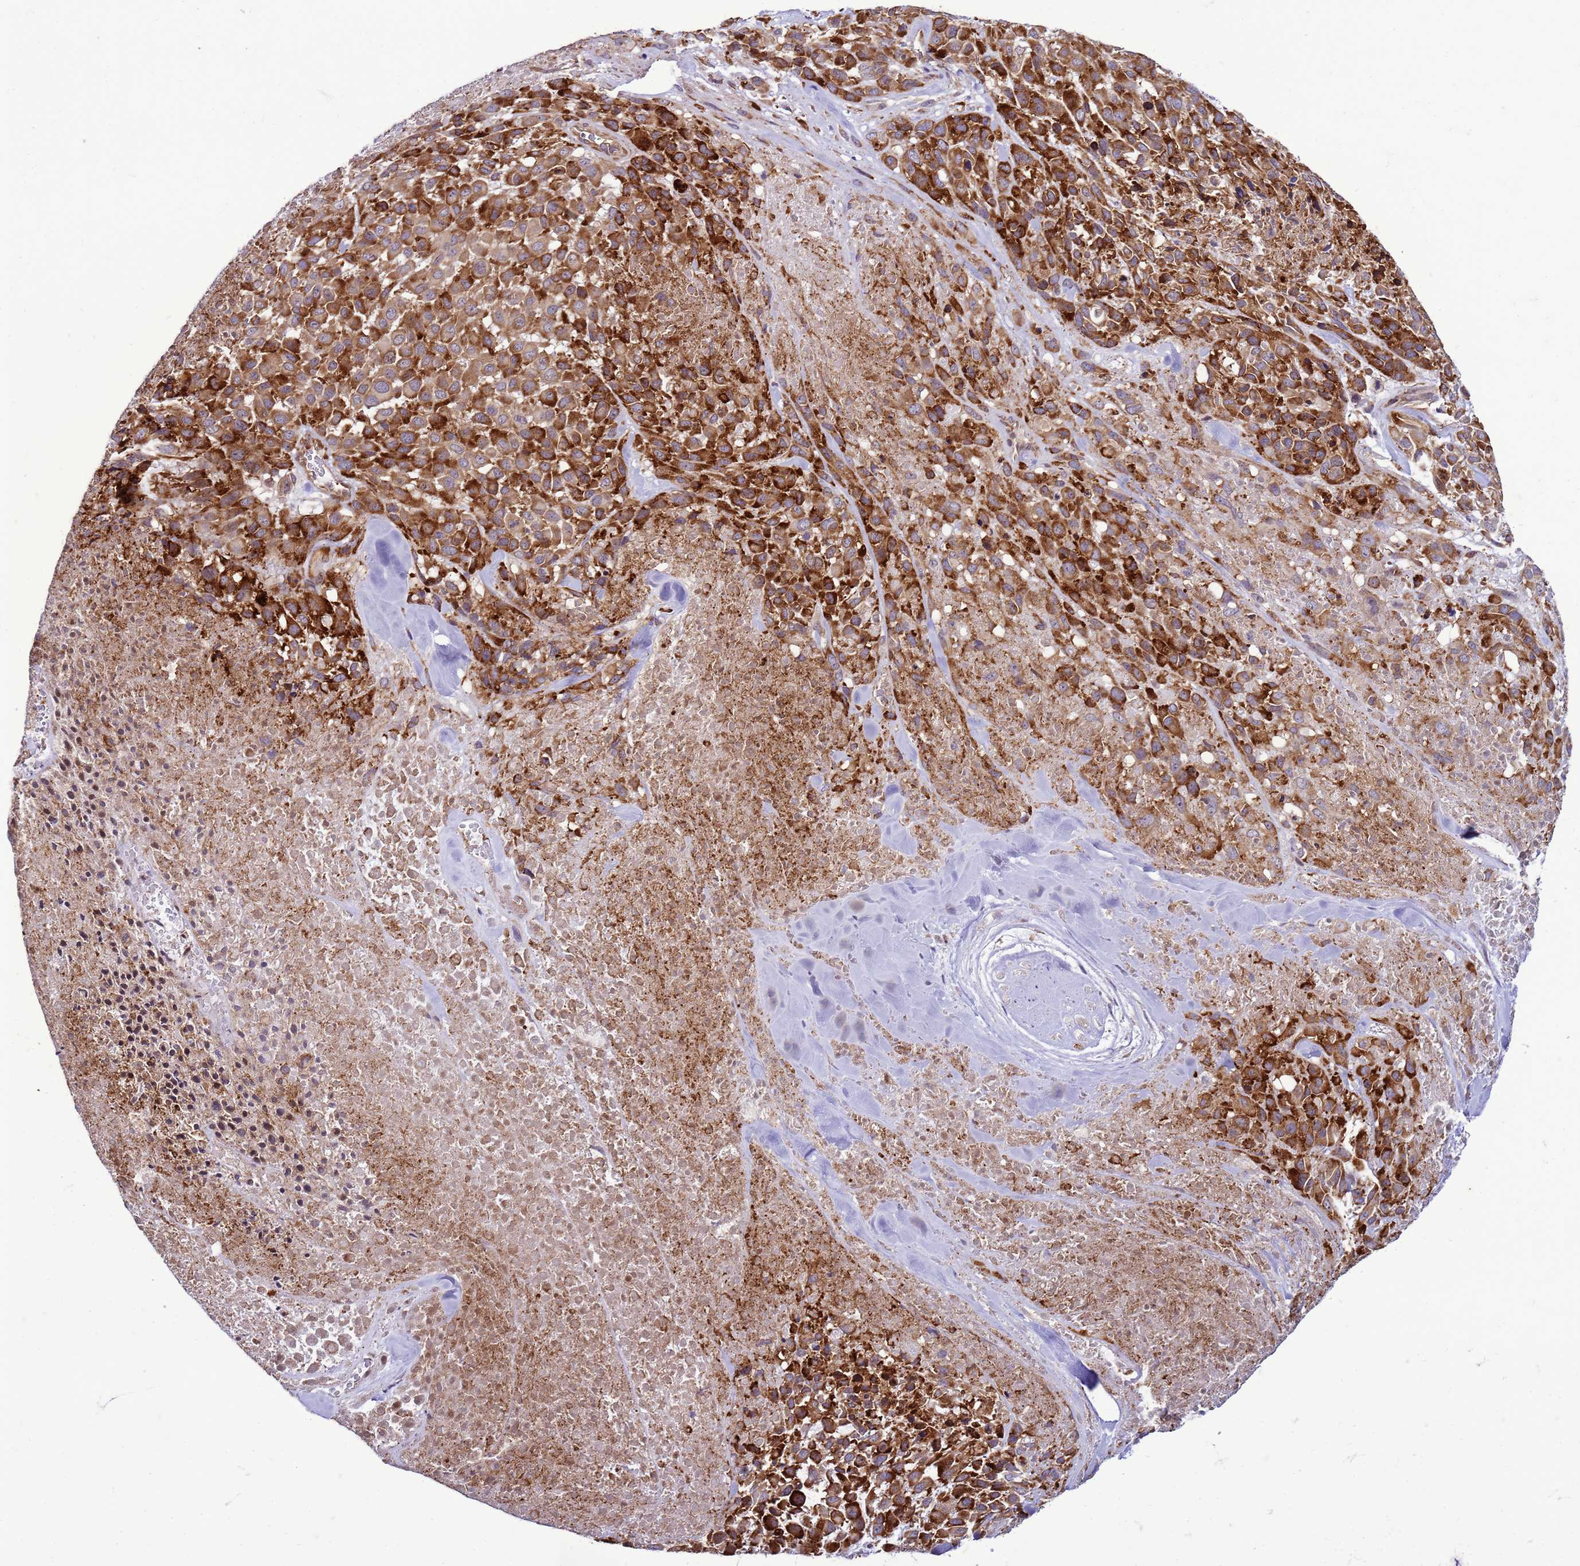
{"staining": {"intensity": "strong", "quantity": ">75%", "location": "cytoplasmic/membranous"}, "tissue": "melanoma", "cell_type": "Tumor cells", "image_type": "cancer", "snomed": [{"axis": "morphology", "description": "Malignant melanoma, Metastatic site"}, {"axis": "topography", "description": "Skin"}], "caption": "Melanoma stained with a brown dye exhibits strong cytoplasmic/membranous positive positivity in about >75% of tumor cells.", "gene": "GEN1", "patient": {"sex": "female", "age": 81}}